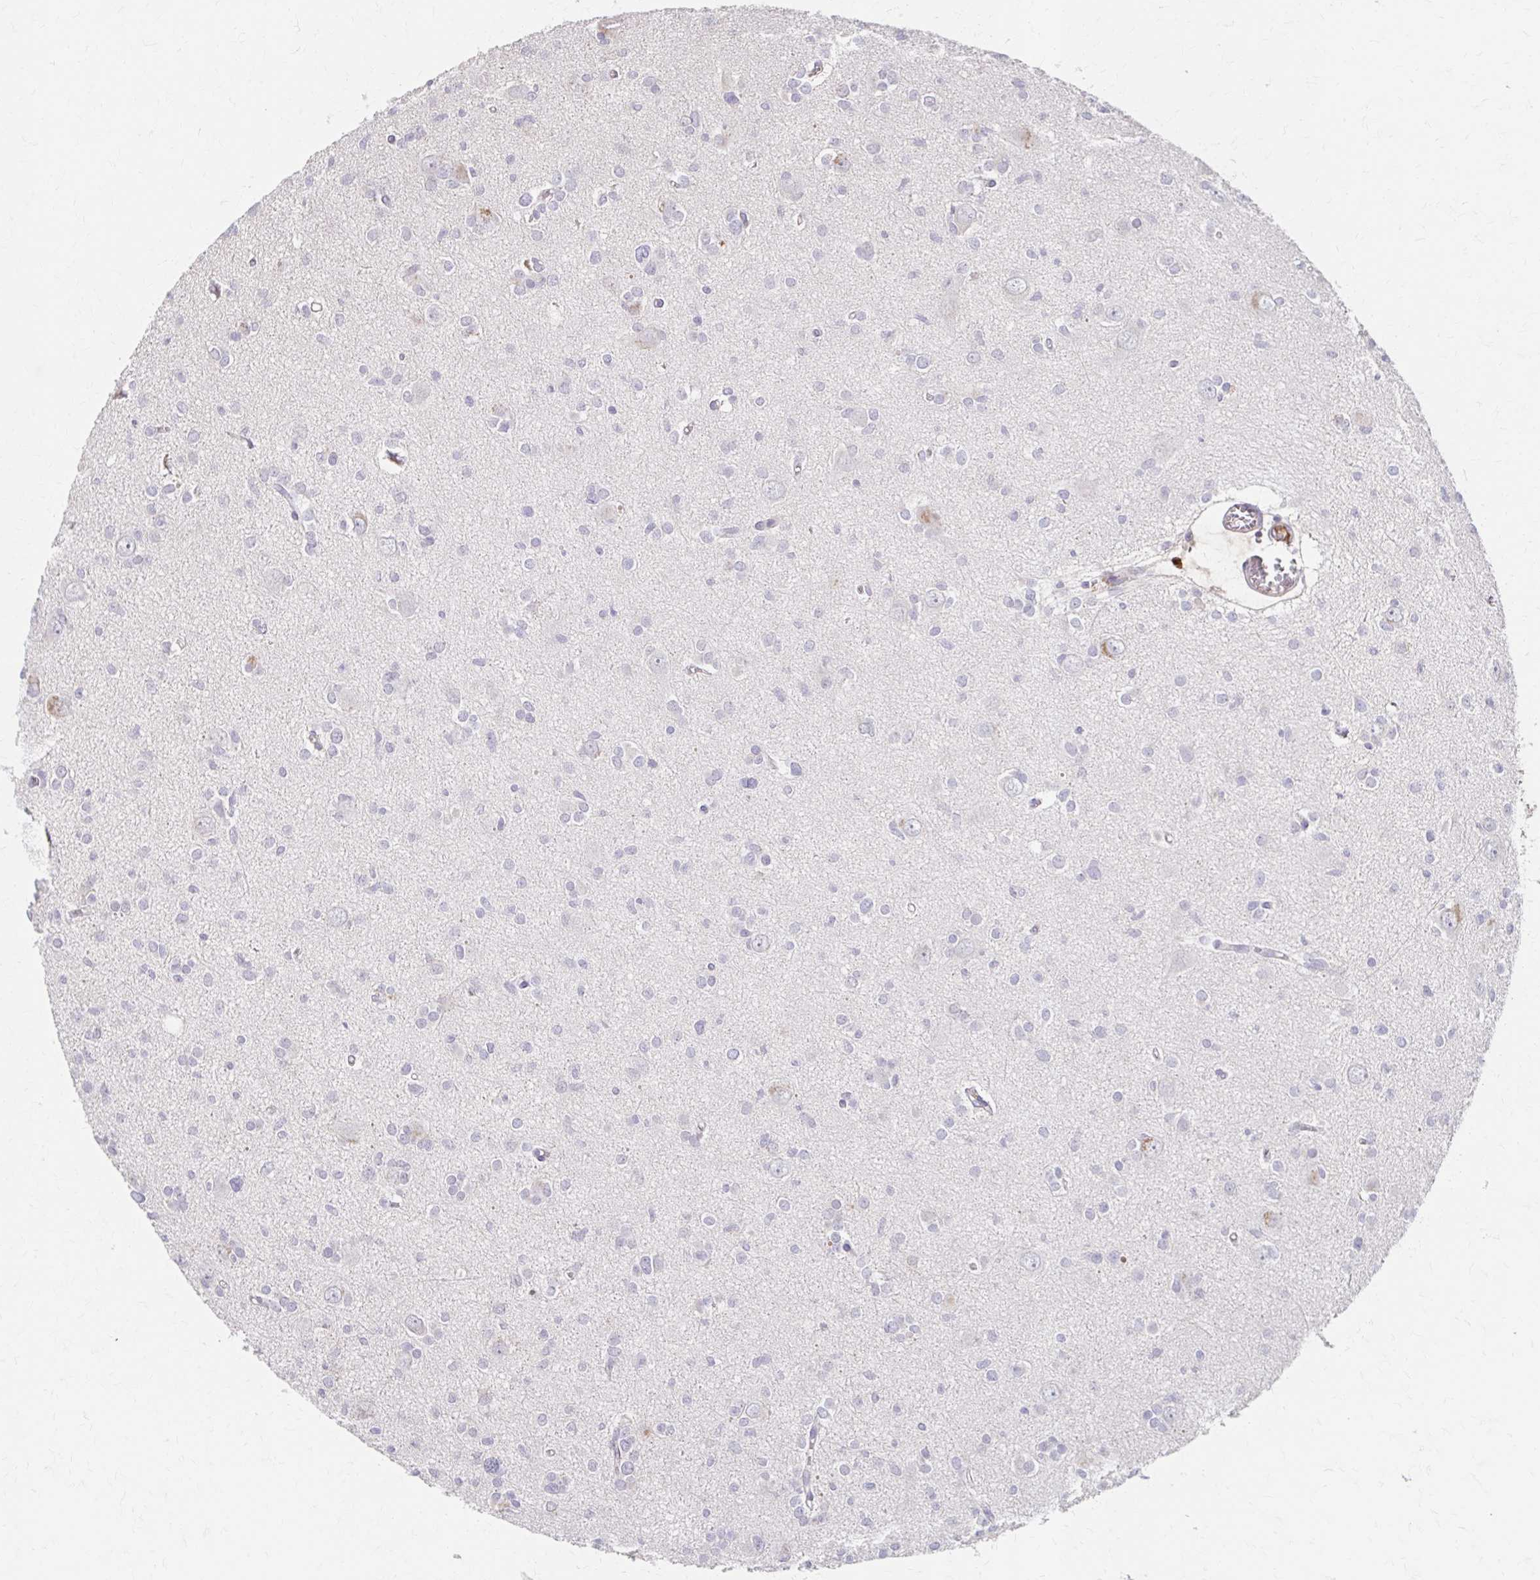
{"staining": {"intensity": "negative", "quantity": "none", "location": "none"}, "tissue": "glioma", "cell_type": "Tumor cells", "image_type": "cancer", "snomed": [{"axis": "morphology", "description": "Glioma, malignant, High grade"}, {"axis": "topography", "description": "Brain"}], "caption": "Immunohistochemical staining of glioma demonstrates no significant positivity in tumor cells.", "gene": "HMGCS2", "patient": {"sex": "male", "age": 23}}